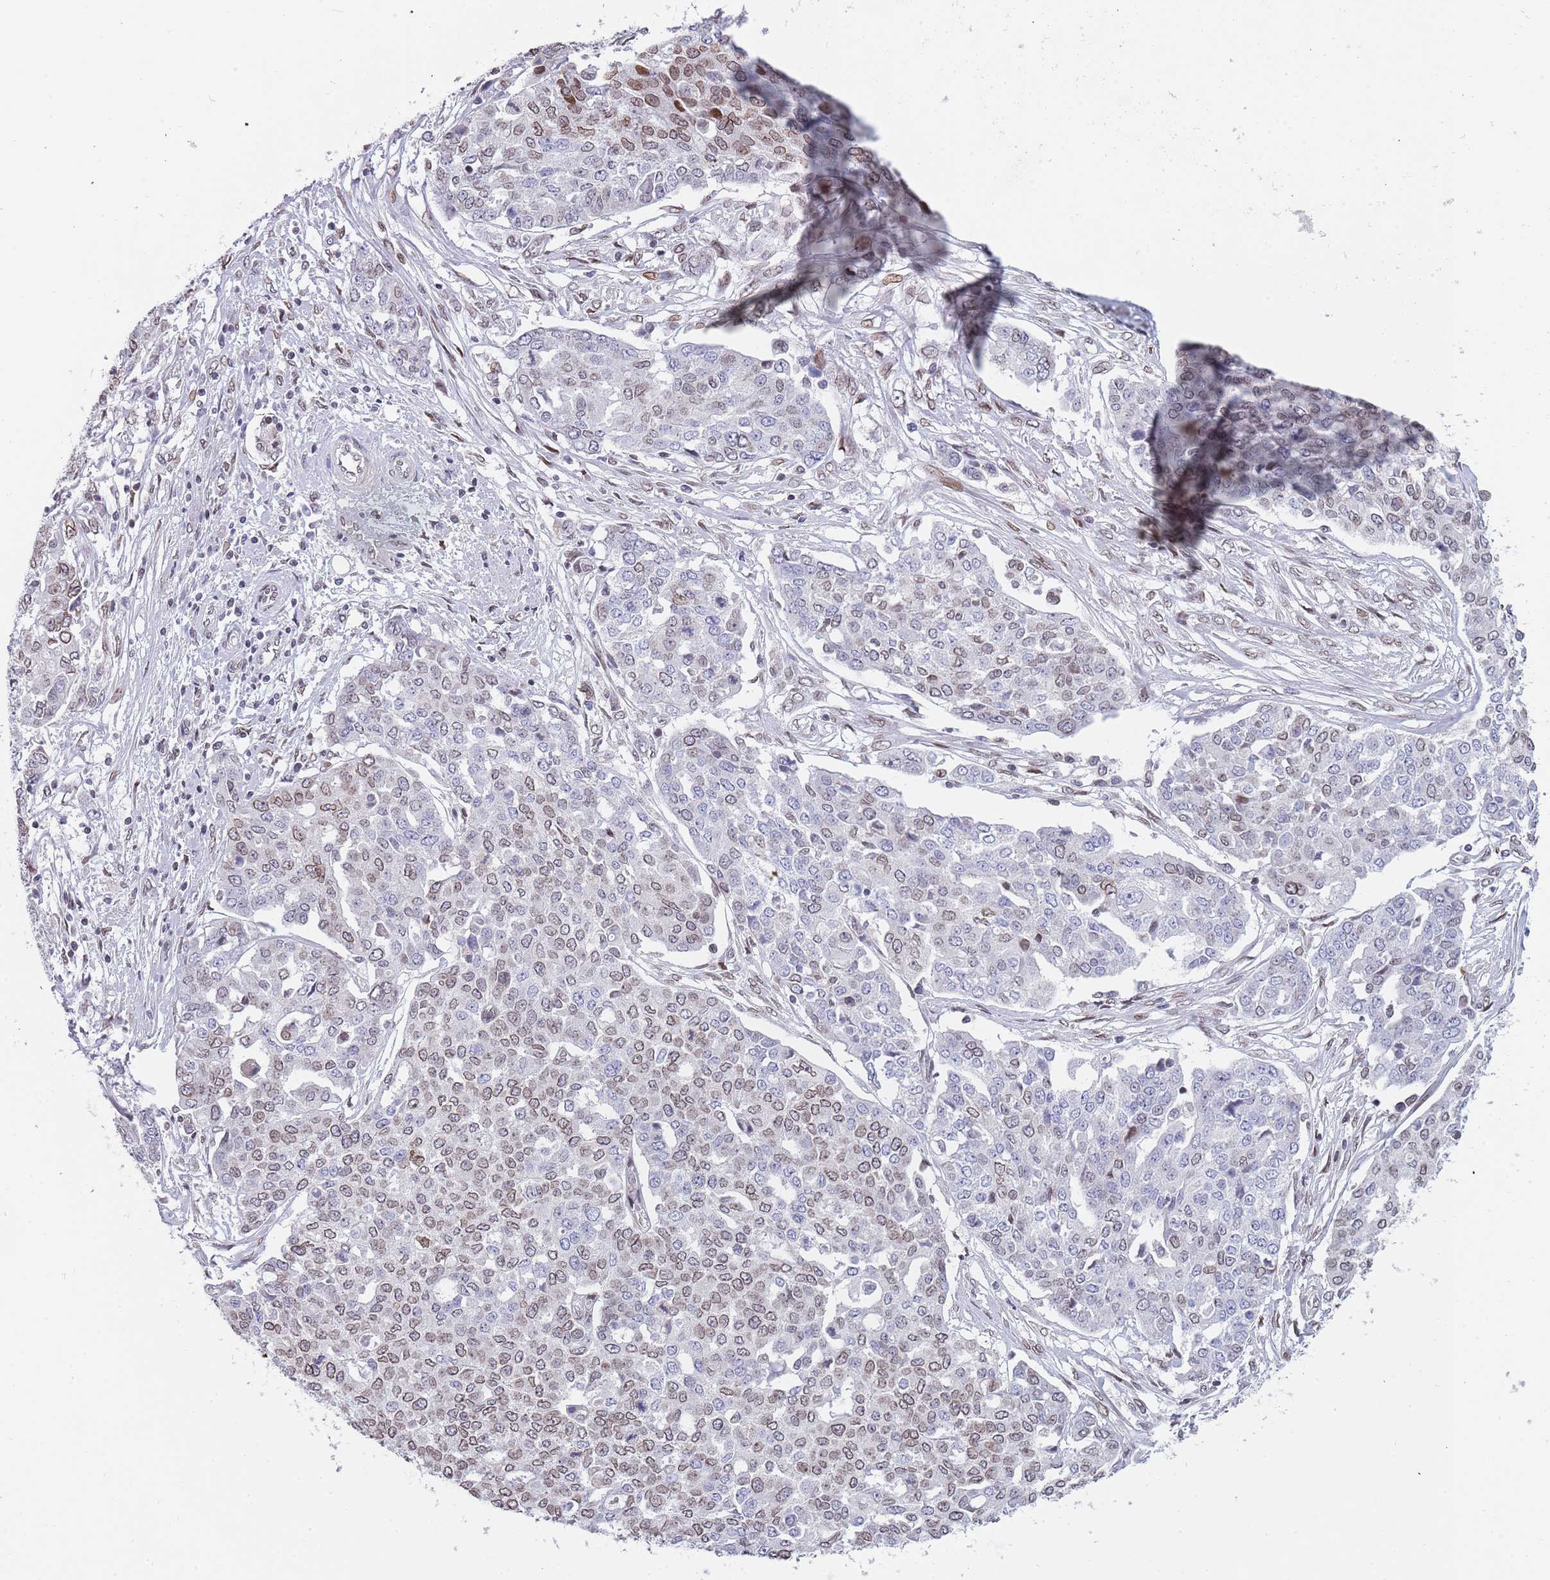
{"staining": {"intensity": "weak", "quantity": "25%-75%", "location": "cytoplasmic/membranous,nuclear"}, "tissue": "ovarian cancer", "cell_type": "Tumor cells", "image_type": "cancer", "snomed": [{"axis": "morphology", "description": "Cystadenocarcinoma, serous, NOS"}, {"axis": "topography", "description": "Soft tissue"}, {"axis": "topography", "description": "Ovary"}], "caption": "Protein expression analysis of human ovarian cancer (serous cystadenocarcinoma) reveals weak cytoplasmic/membranous and nuclear expression in about 25%-75% of tumor cells.", "gene": "KLHDC2", "patient": {"sex": "female", "age": 57}}